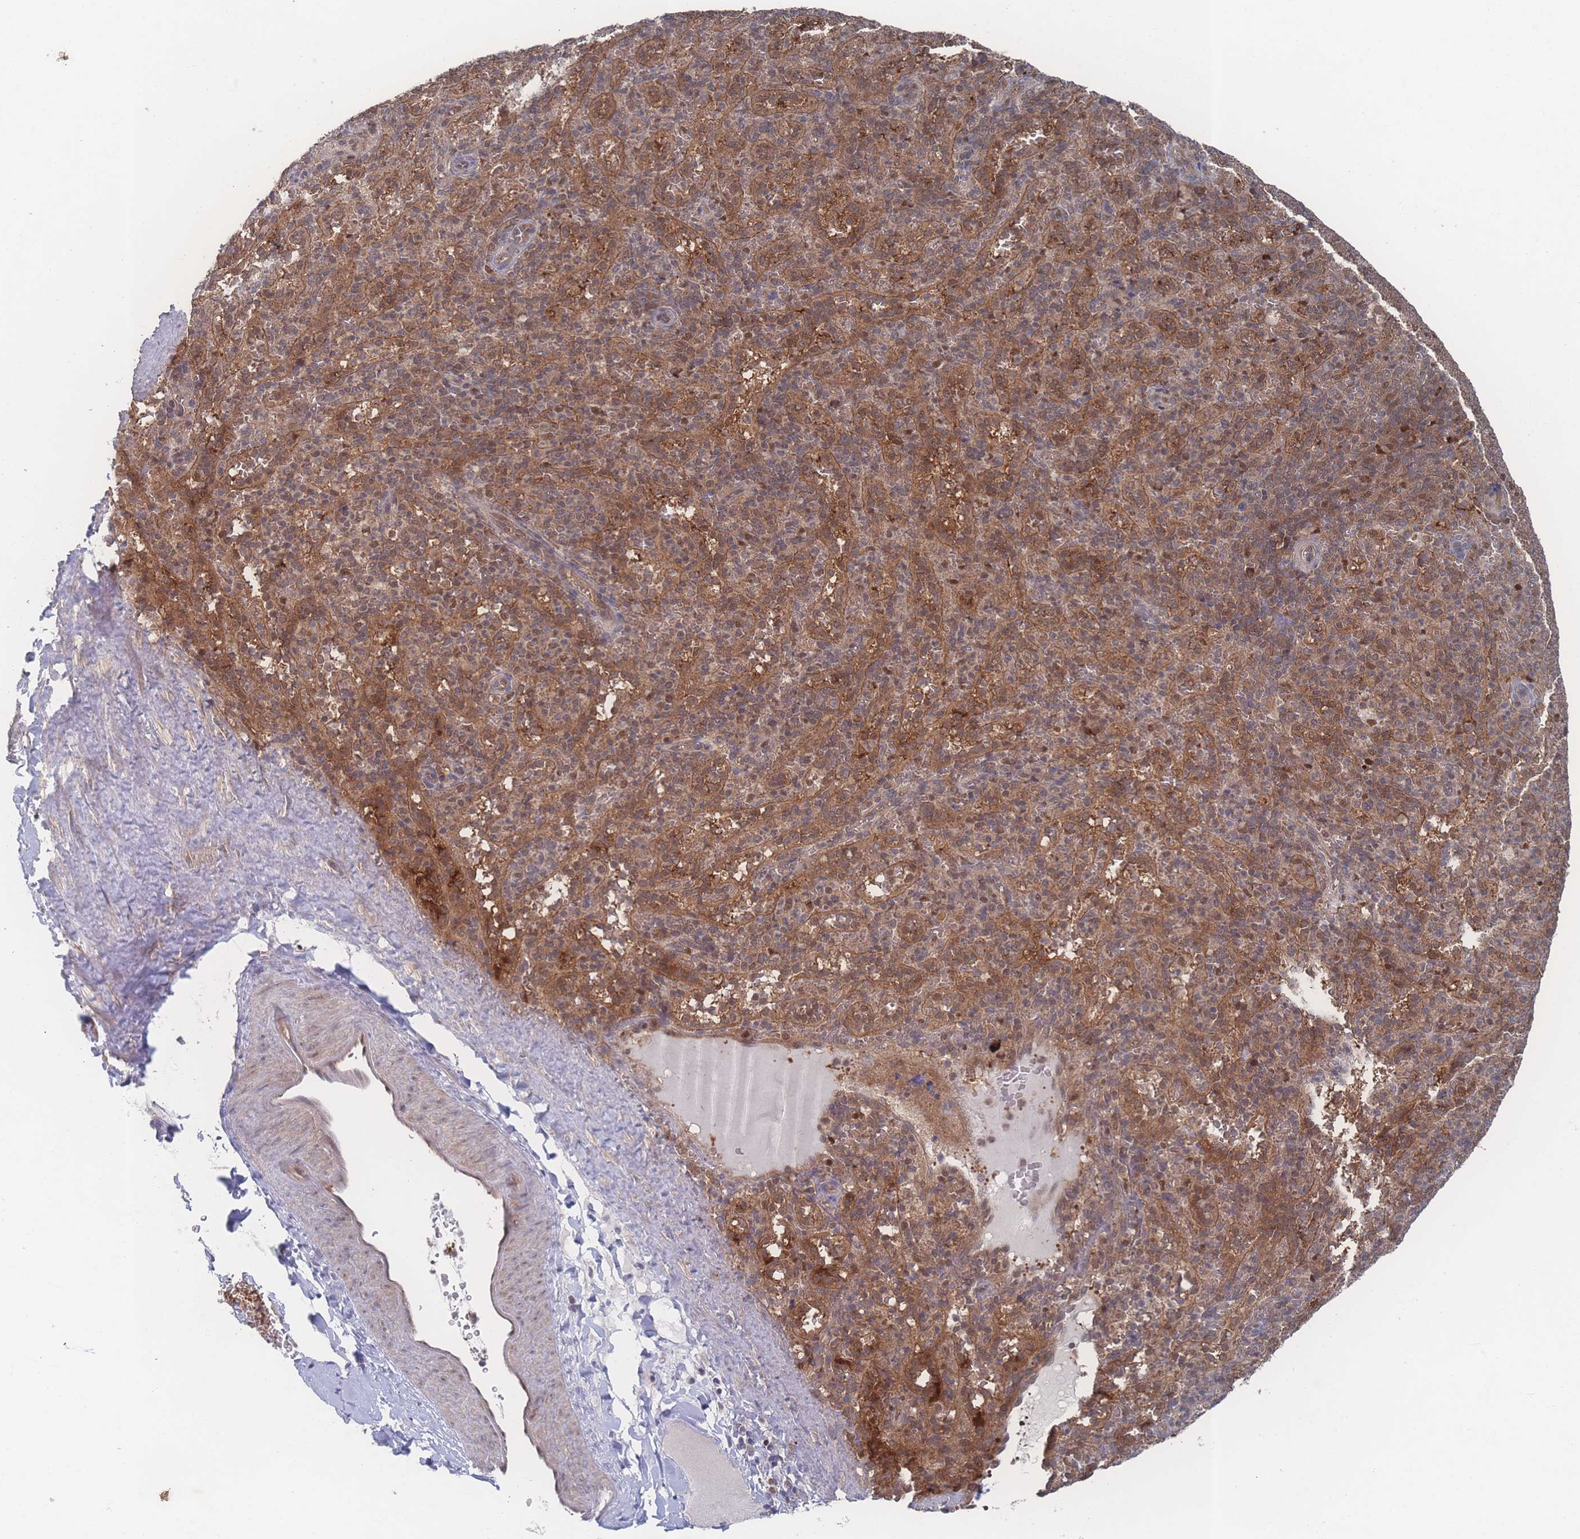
{"staining": {"intensity": "moderate", "quantity": ">75%", "location": "cytoplasmic/membranous,nuclear"}, "tissue": "spleen", "cell_type": "Cells in red pulp", "image_type": "normal", "snomed": [{"axis": "morphology", "description": "Normal tissue, NOS"}, {"axis": "topography", "description": "Spleen"}], "caption": "Spleen stained with immunohistochemistry reveals moderate cytoplasmic/membranous,nuclear positivity in approximately >75% of cells in red pulp.", "gene": "PSMA1", "patient": {"sex": "female", "age": 21}}